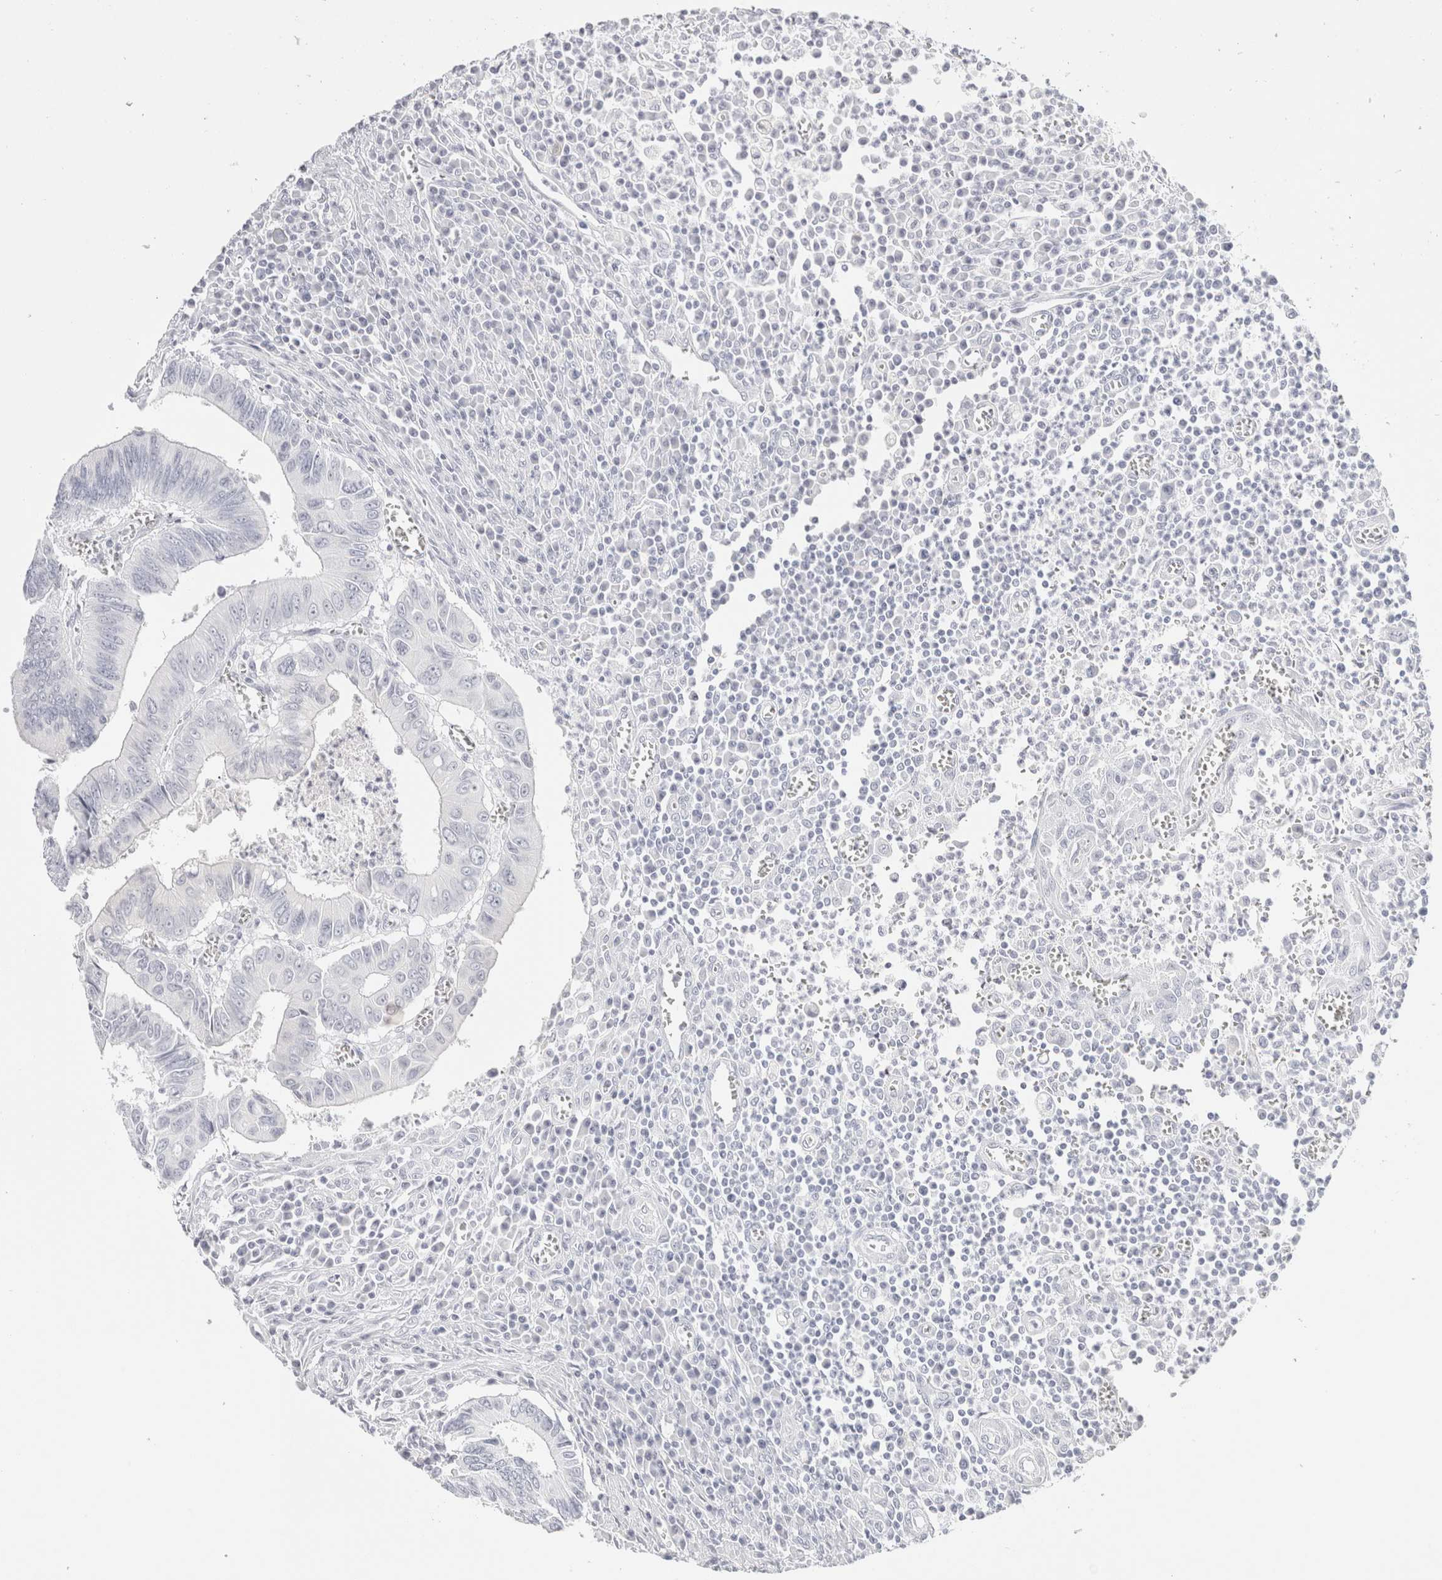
{"staining": {"intensity": "negative", "quantity": "none", "location": "none"}, "tissue": "colorectal cancer", "cell_type": "Tumor cells", "image_type": "cancer", "snomed": [{"axis": "morphology", "description": "Inflammation, NOS"}, {"axis": "morphology", "description": "Adenocarcinoma, NOS"}, {"axis": "topography", "description": "Colon"}], "caption": "Tumor cells are negative for protein expression in human adenocarcinoma (colorectal). Nuclei are stained in blue.", "gene": "GARIN1A", "patient": {"sex": "male", "age": 72}}